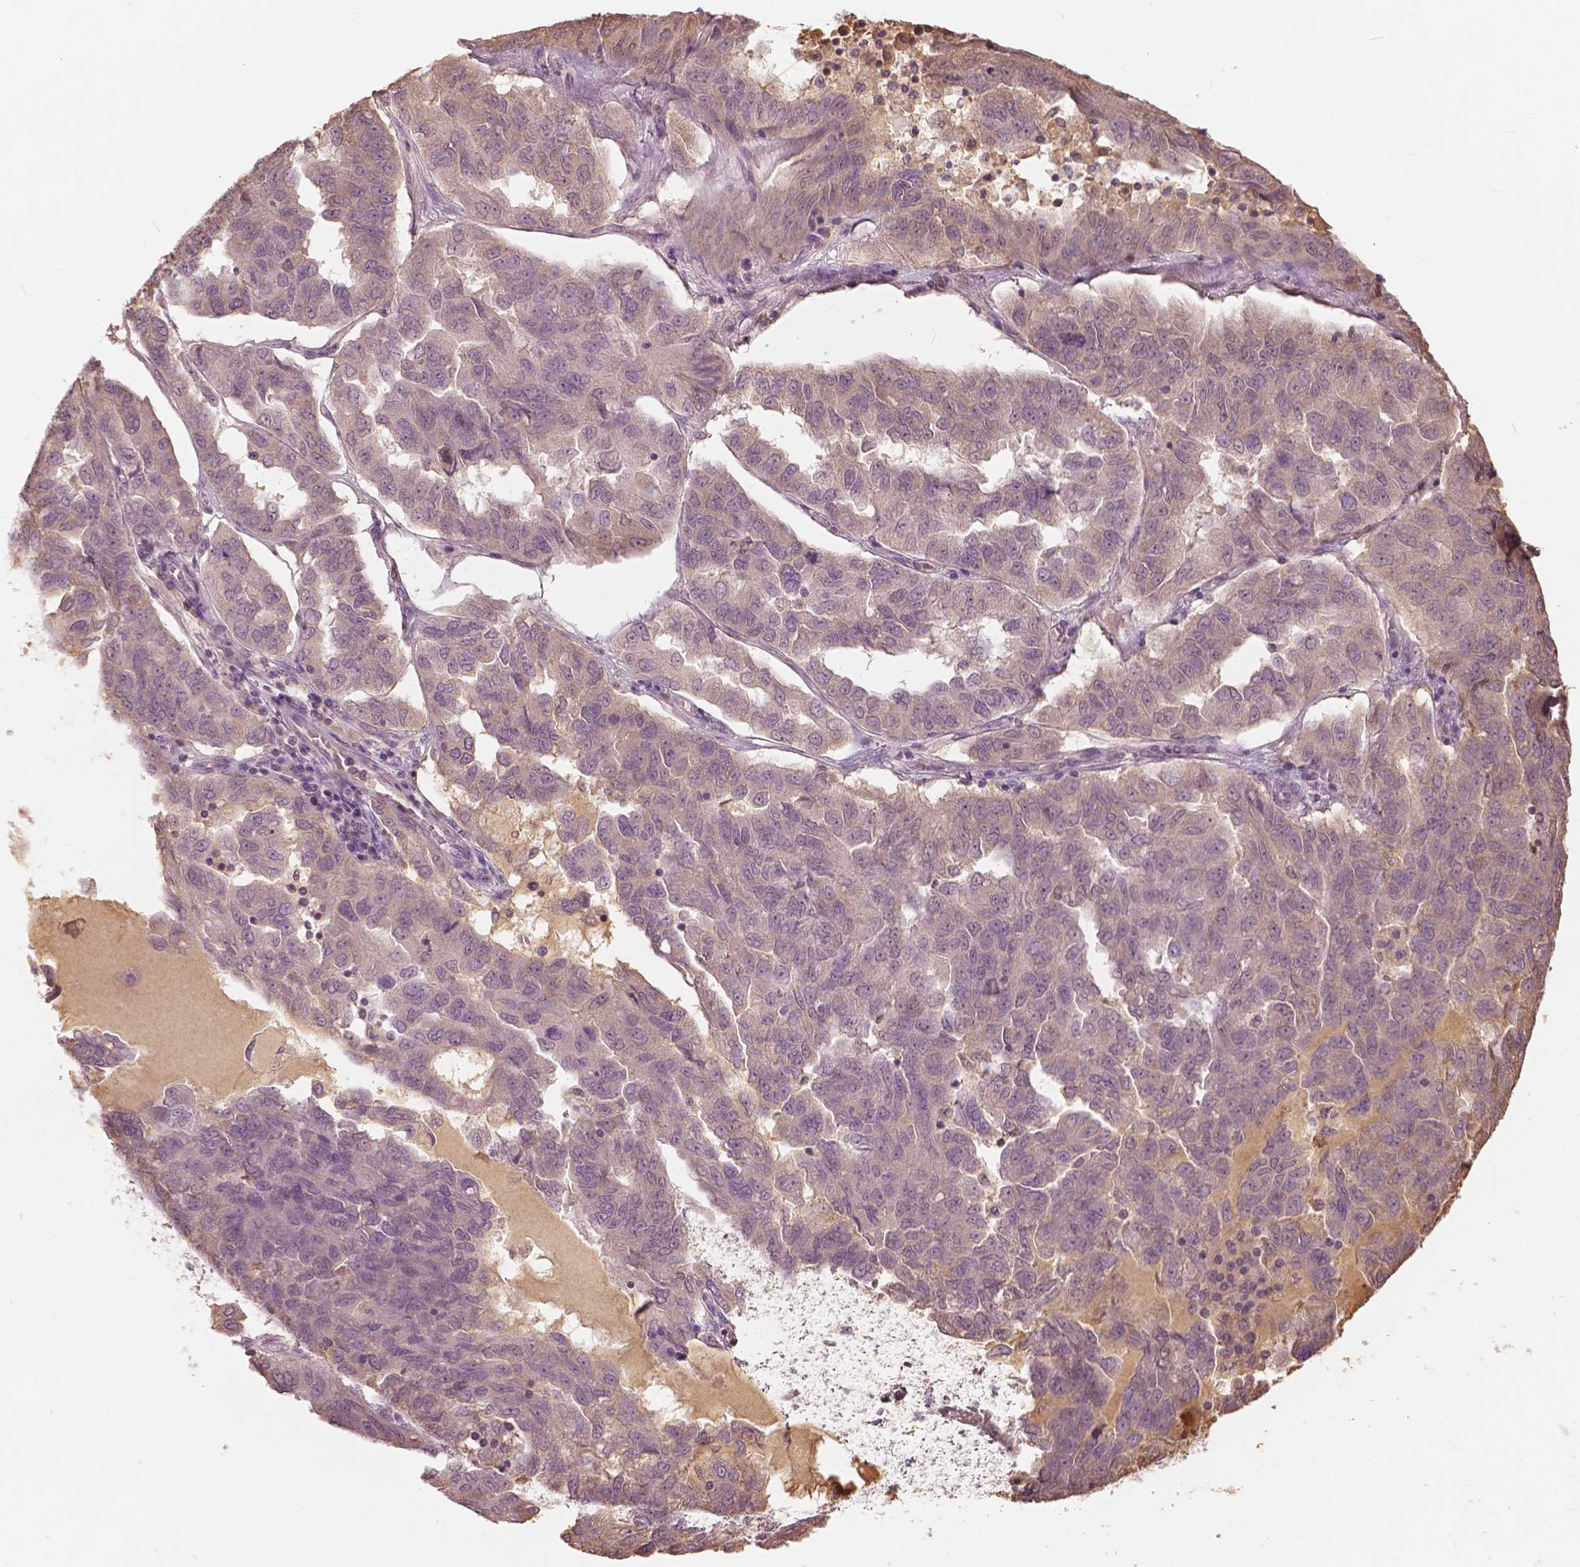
{"staining": {"intensity": "negative", "quantity": "none", "location": "none"}, "tissue": "ovarian cancer", "cell_type": "Tumor cells", "image_type": "cancer", "snomed": [{"axis": "morphology", "description": "Cystadenocarcinoma, serous, NOS"}, {"axis": "topography", "description": "Ovary"}], "caption": "This is an IHC image of ovarian cancer (serous cystadenocarcinoma). There is no positivity in tumor cells.", "gene": "ANGPTL4", "patient": {"sex": "female", "age": 64}}